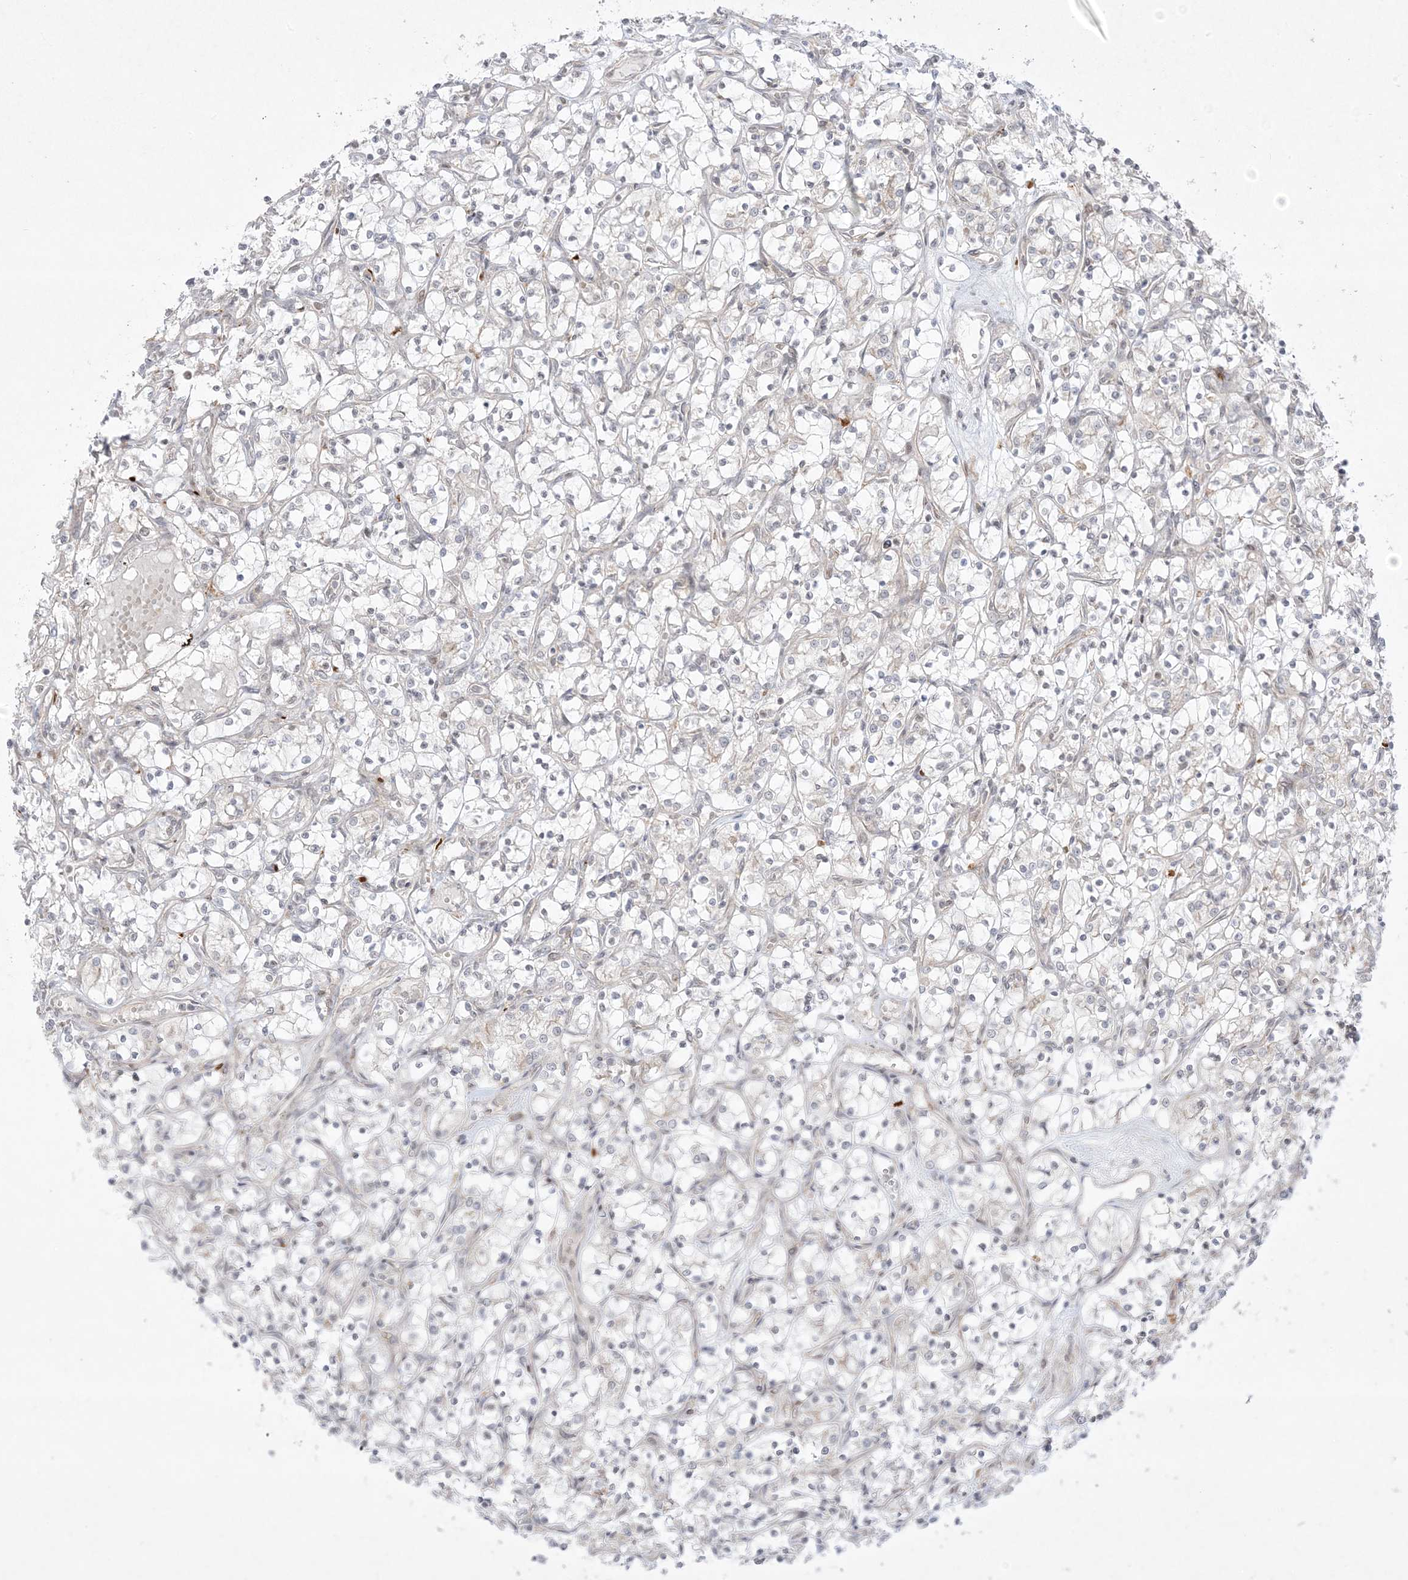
{"staining": {"intensity": "negative", "quantity": "none", "location": "none"}, "tissue": "renal cancer", "cell_type": "Tumor cells", "image_type": "cancer", "snomed": [{"axis": "morphology", "description": "Adenocarcinoma, NOS"}, {"axis": "topography", "description": "Kidney"}], "caption": "Tumor cells are negative for protein expression in human renal cancer (adenocarcinoma).", "gene": "PTK6", "patient": {"sex": "female", "age": 69}}